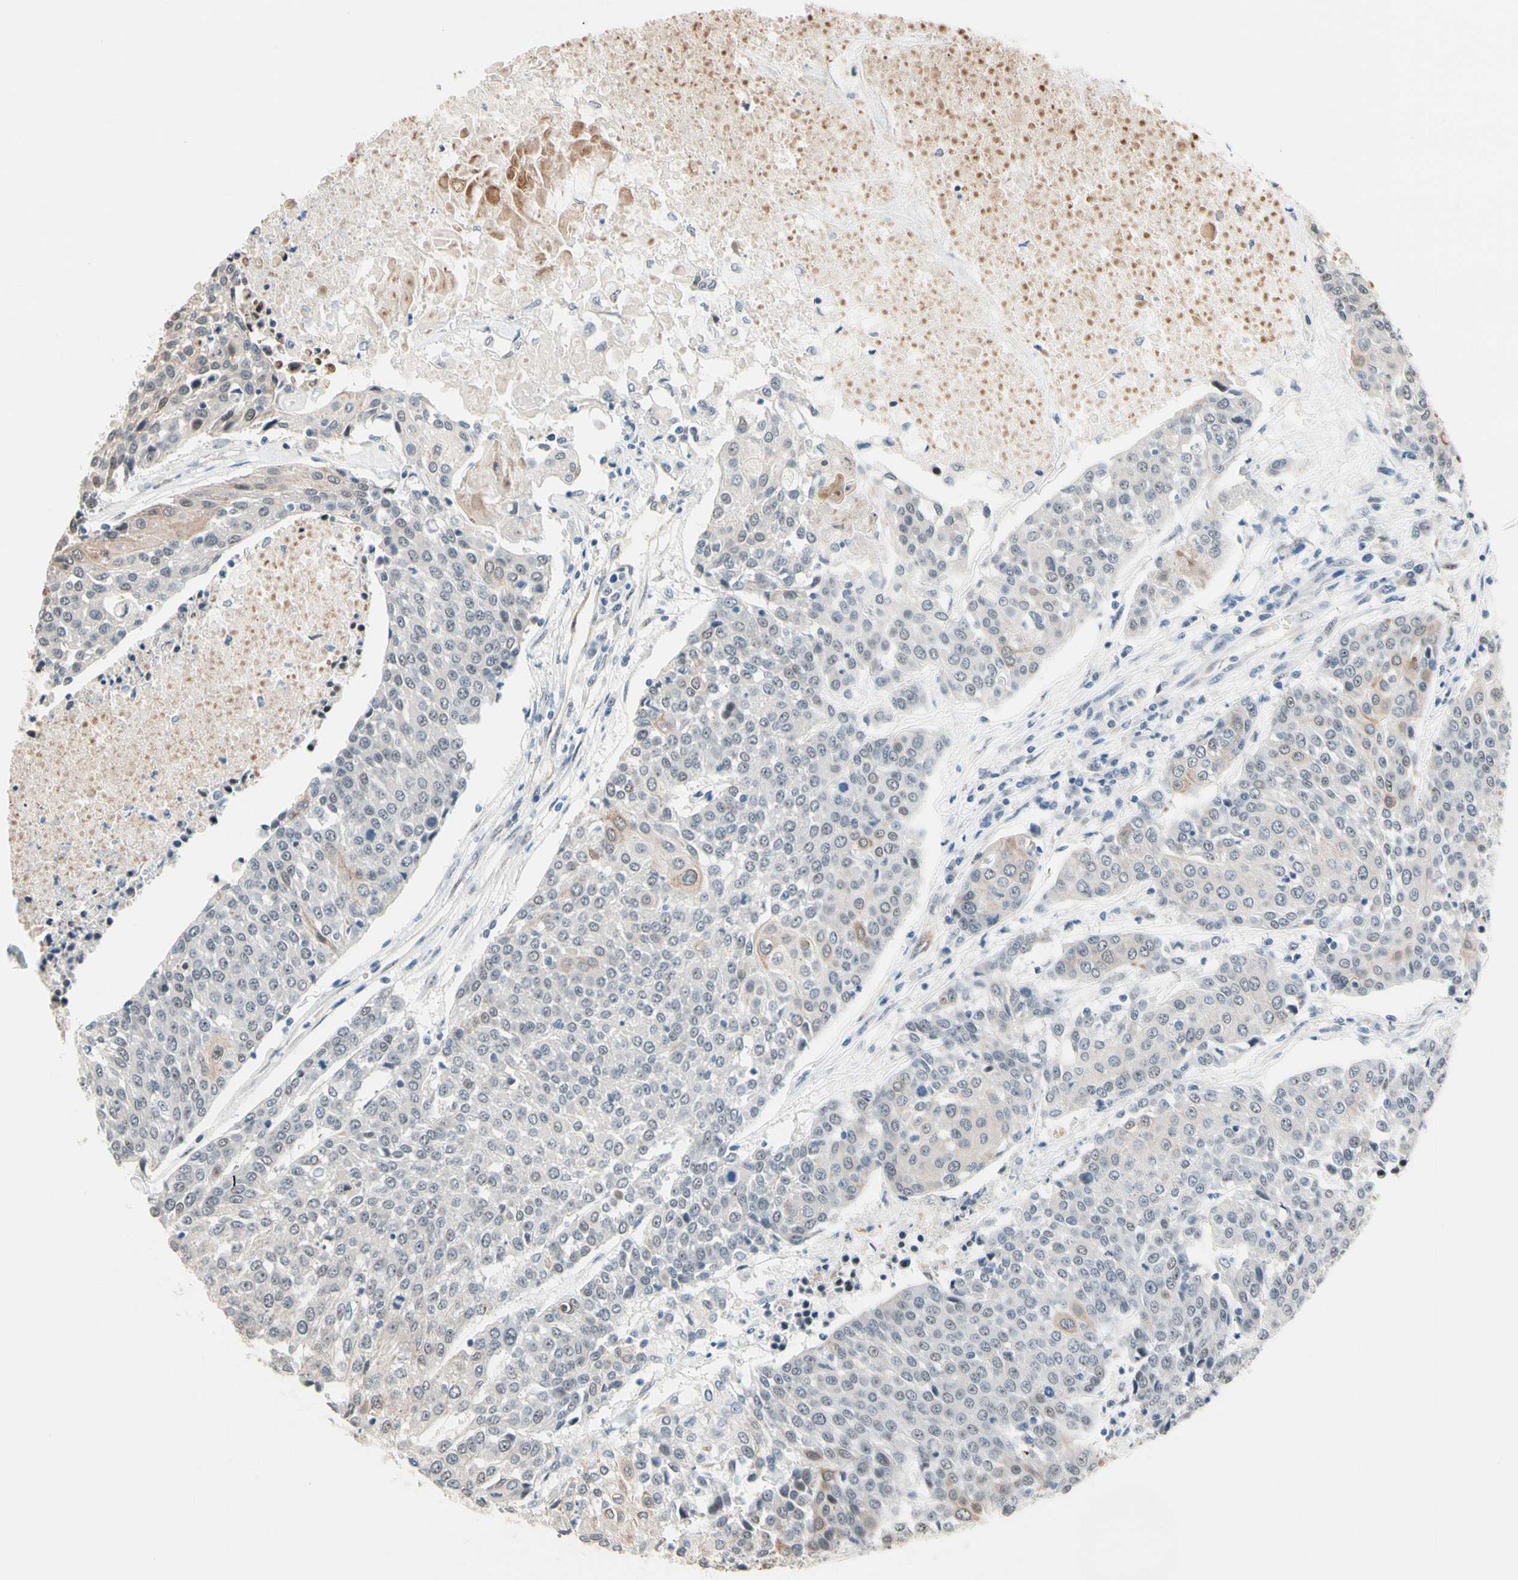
{"staining": {"intensity": "weak", "quantity": "<25%", "location": "cytoplasmic/membranous"}, "tissue": "urothelial cancer", "cell_type": "Tumor cells", "image_type": "cancer", "snomed": [{"axis": "morphology", "description": "Urothelial carcinoma, High grade"}, {"axis": "topography", "description": "Urinary bladder"}], "caption": "Urothelial cancer was stained to show a protein in brown. There is no significant staining in tumor cells. Nuclei are stained in blue.", "gene": "NGEF", "patient": {"sex": "female", "age": 85}}